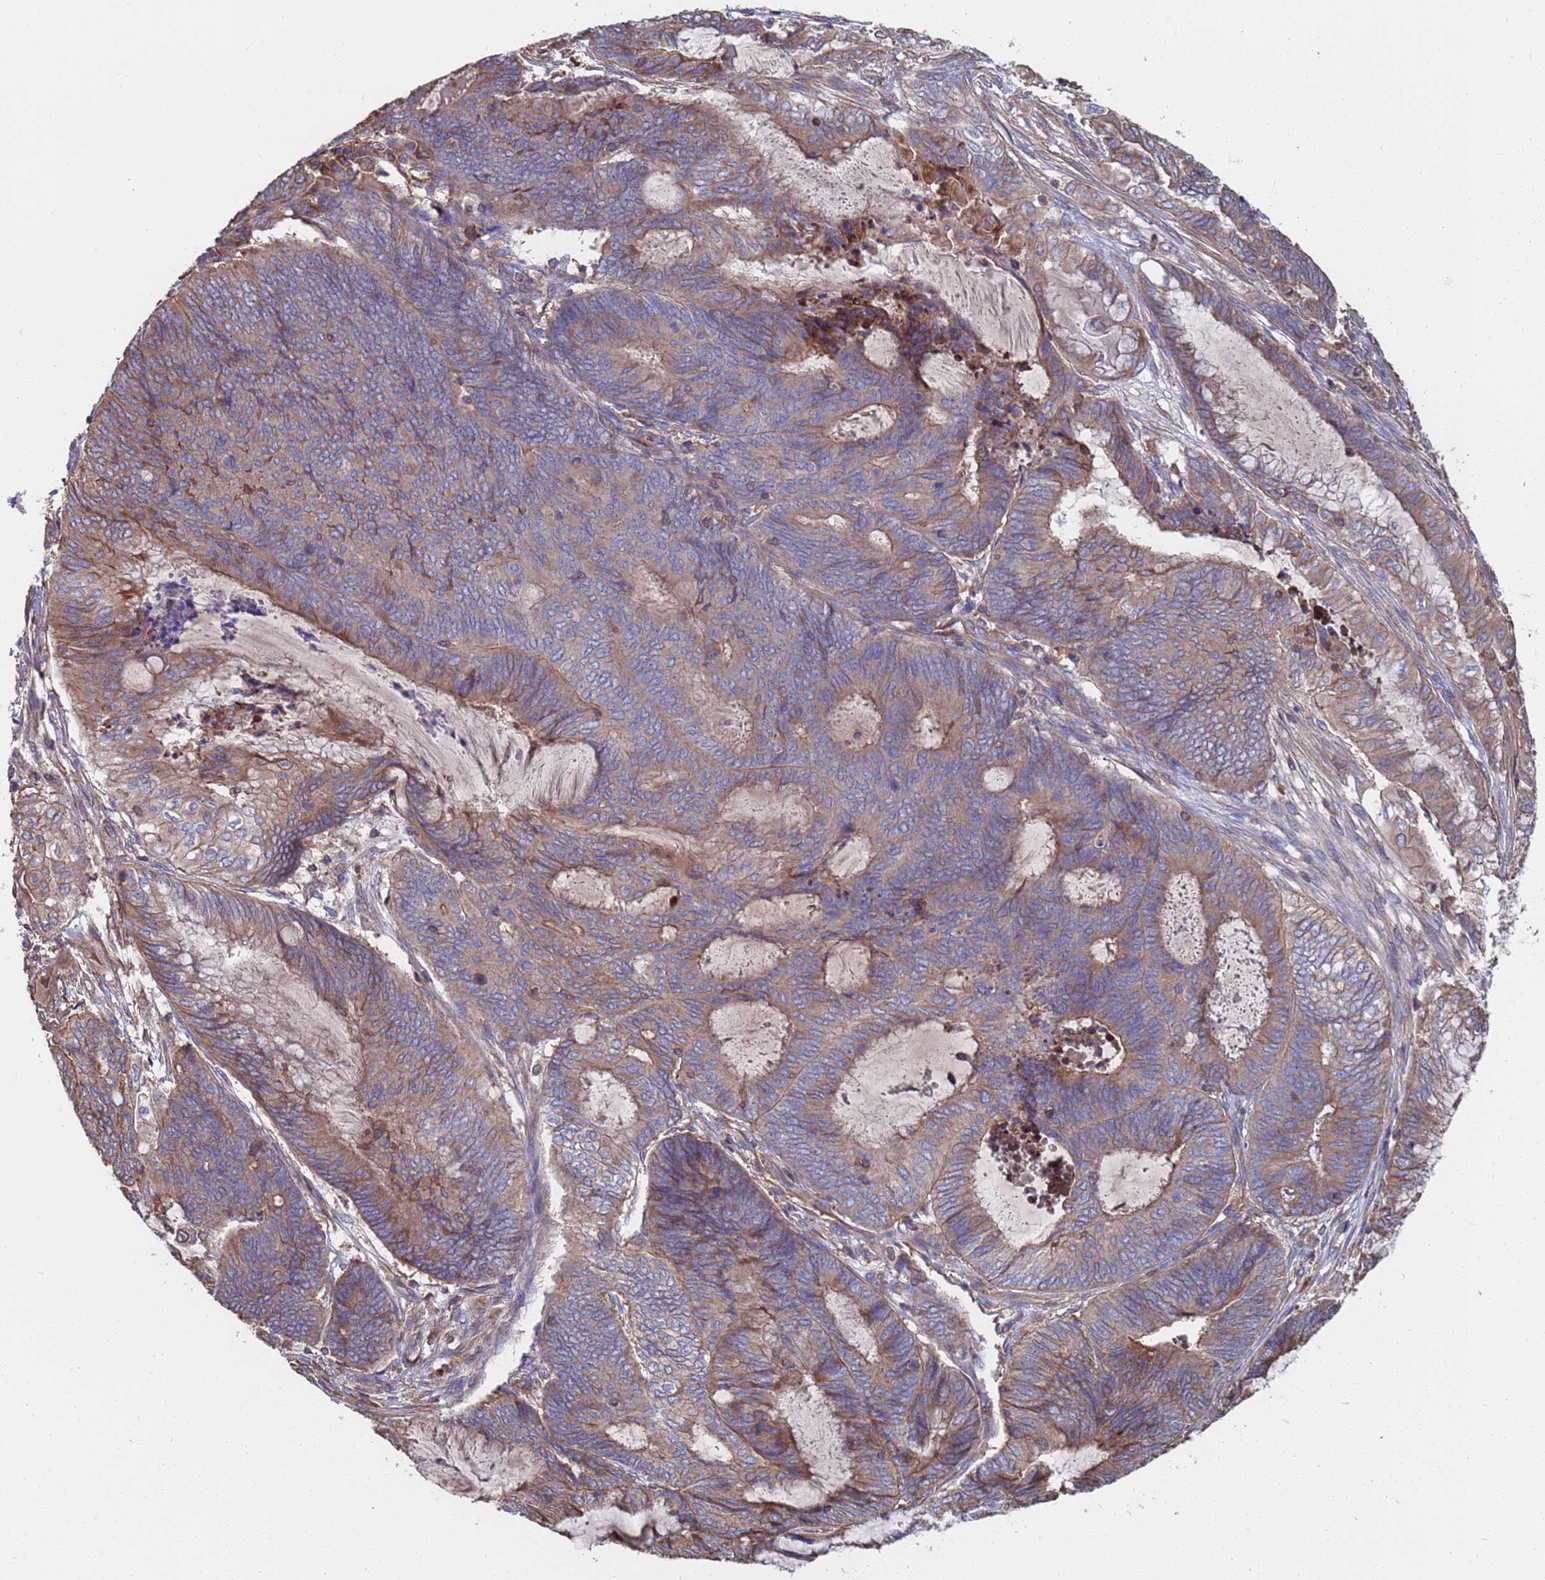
{"staining": {"intensity": "weak", "quantity": "25%-75%", "location": "cytoplasmic/membranous"}, "tissue": "endometrial cancer", "cell_type": "Tumor cells", "image_type": "cancer", "snomed": [{"axis": "morphology", "description": "Adenocarcinoma, NOS"}, {"axis": "topography", "description": "Uterus"}, {"axis": "topography", "description": "Endometrium"}], "caption": "Weak cytoplasmic/membranous protein staining is appreciated in about 25%-75% of tumor cells in adenocarcinoma (endometrial).", "gene": "PYCR1", "patient": {"sex": "female", "age": 70}}